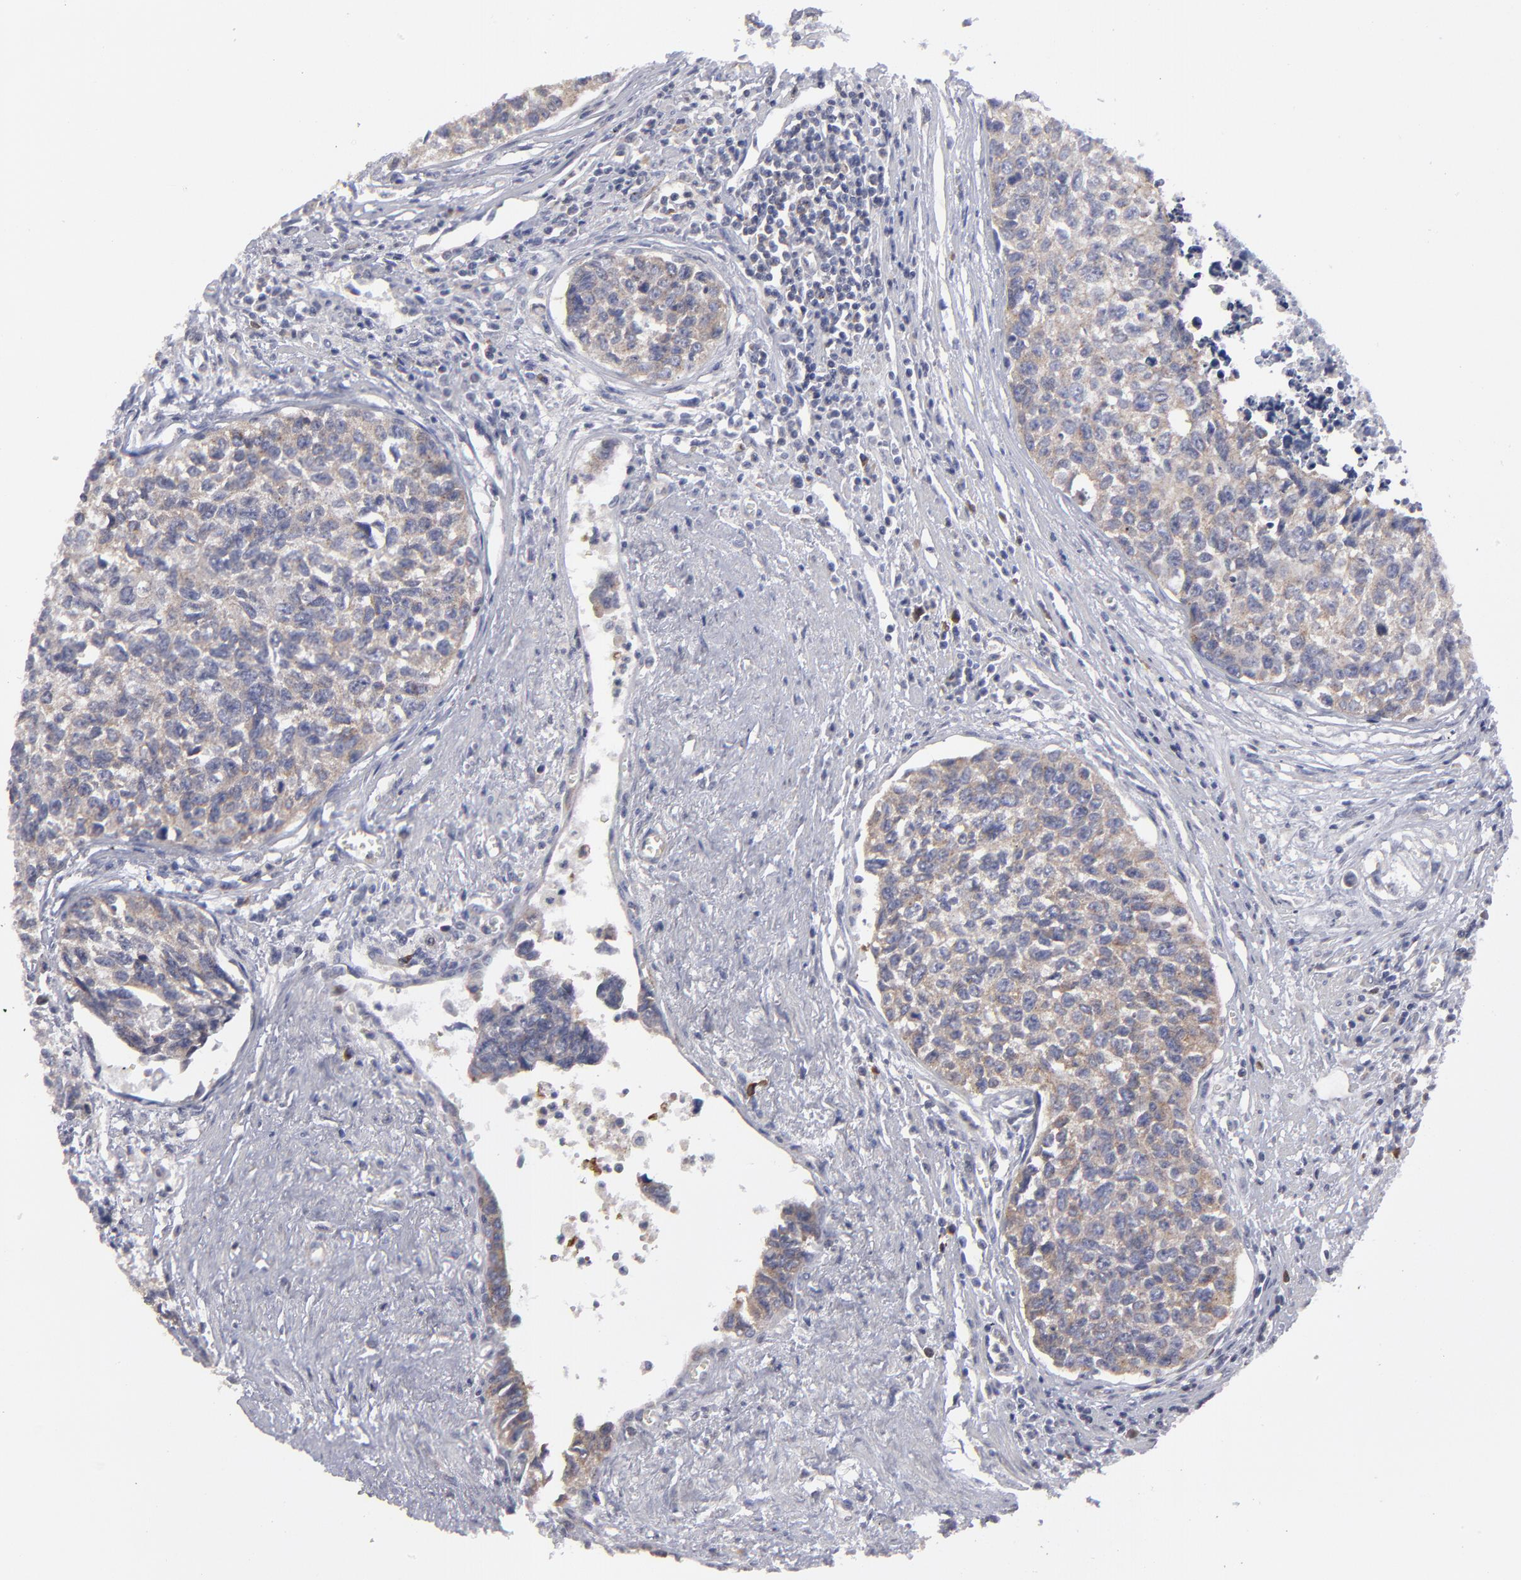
{"staining": {"intensity": "moderate", "quantity": ">75%", "location": "cytoplasmic/membranous"}, "tissue": "urothelial cancer", "cell_type": "Tumor cells", "image_type": "cancer", "snomed": [{"axis": "morphology", "description": "Urothelial carcinoma, High grade"}, {"axis": "topography", "description": "Urinary bladder"}], "caption": "Human urothelial cancer stained for a protein (brown) reveals moderate cytoplasmic/membranous positive staining in about >75% of tumor cells.", "gene": "CEP97", "patient": {"sex": "male", "age": 81}}